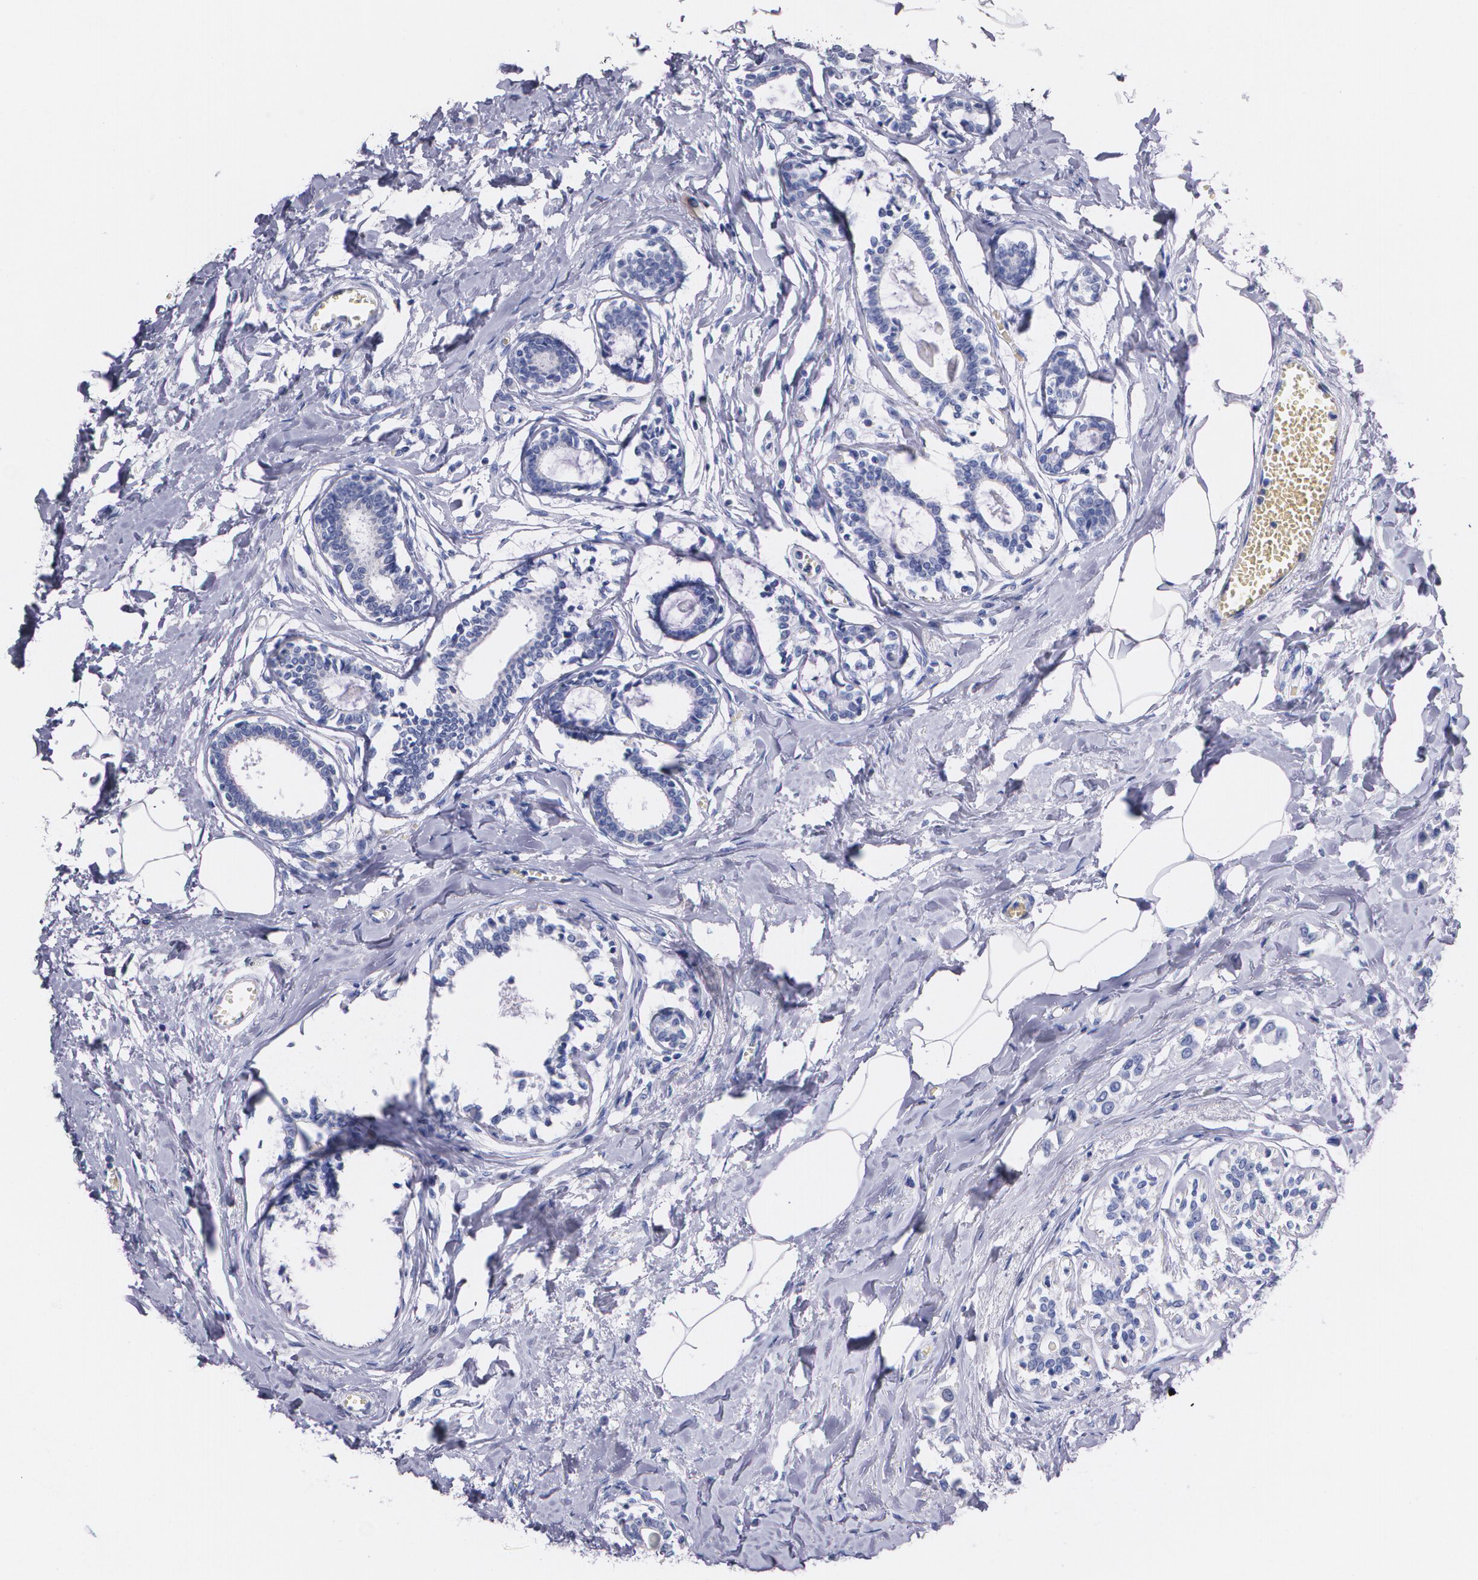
{"staining": {"intensity": "negative", "quantity": "none", "location": "none"}, "tissue": "breast cancer", "cell_type": "Tumor cells", "image_type": "cancer", "snomed": [{"axis": "morphology", "description": "Lobular carcinoma"}, {"axis": "topography", "description": "Breast"}], "caption": "Immunohistochemical staining of breast cancer demonstrates no significant staining in tumor cells. (DAB immunohistochemistry with hematoxylin counter stain).", "gene": "AMBP", "patient": {"sex": "female", "age": 51}}